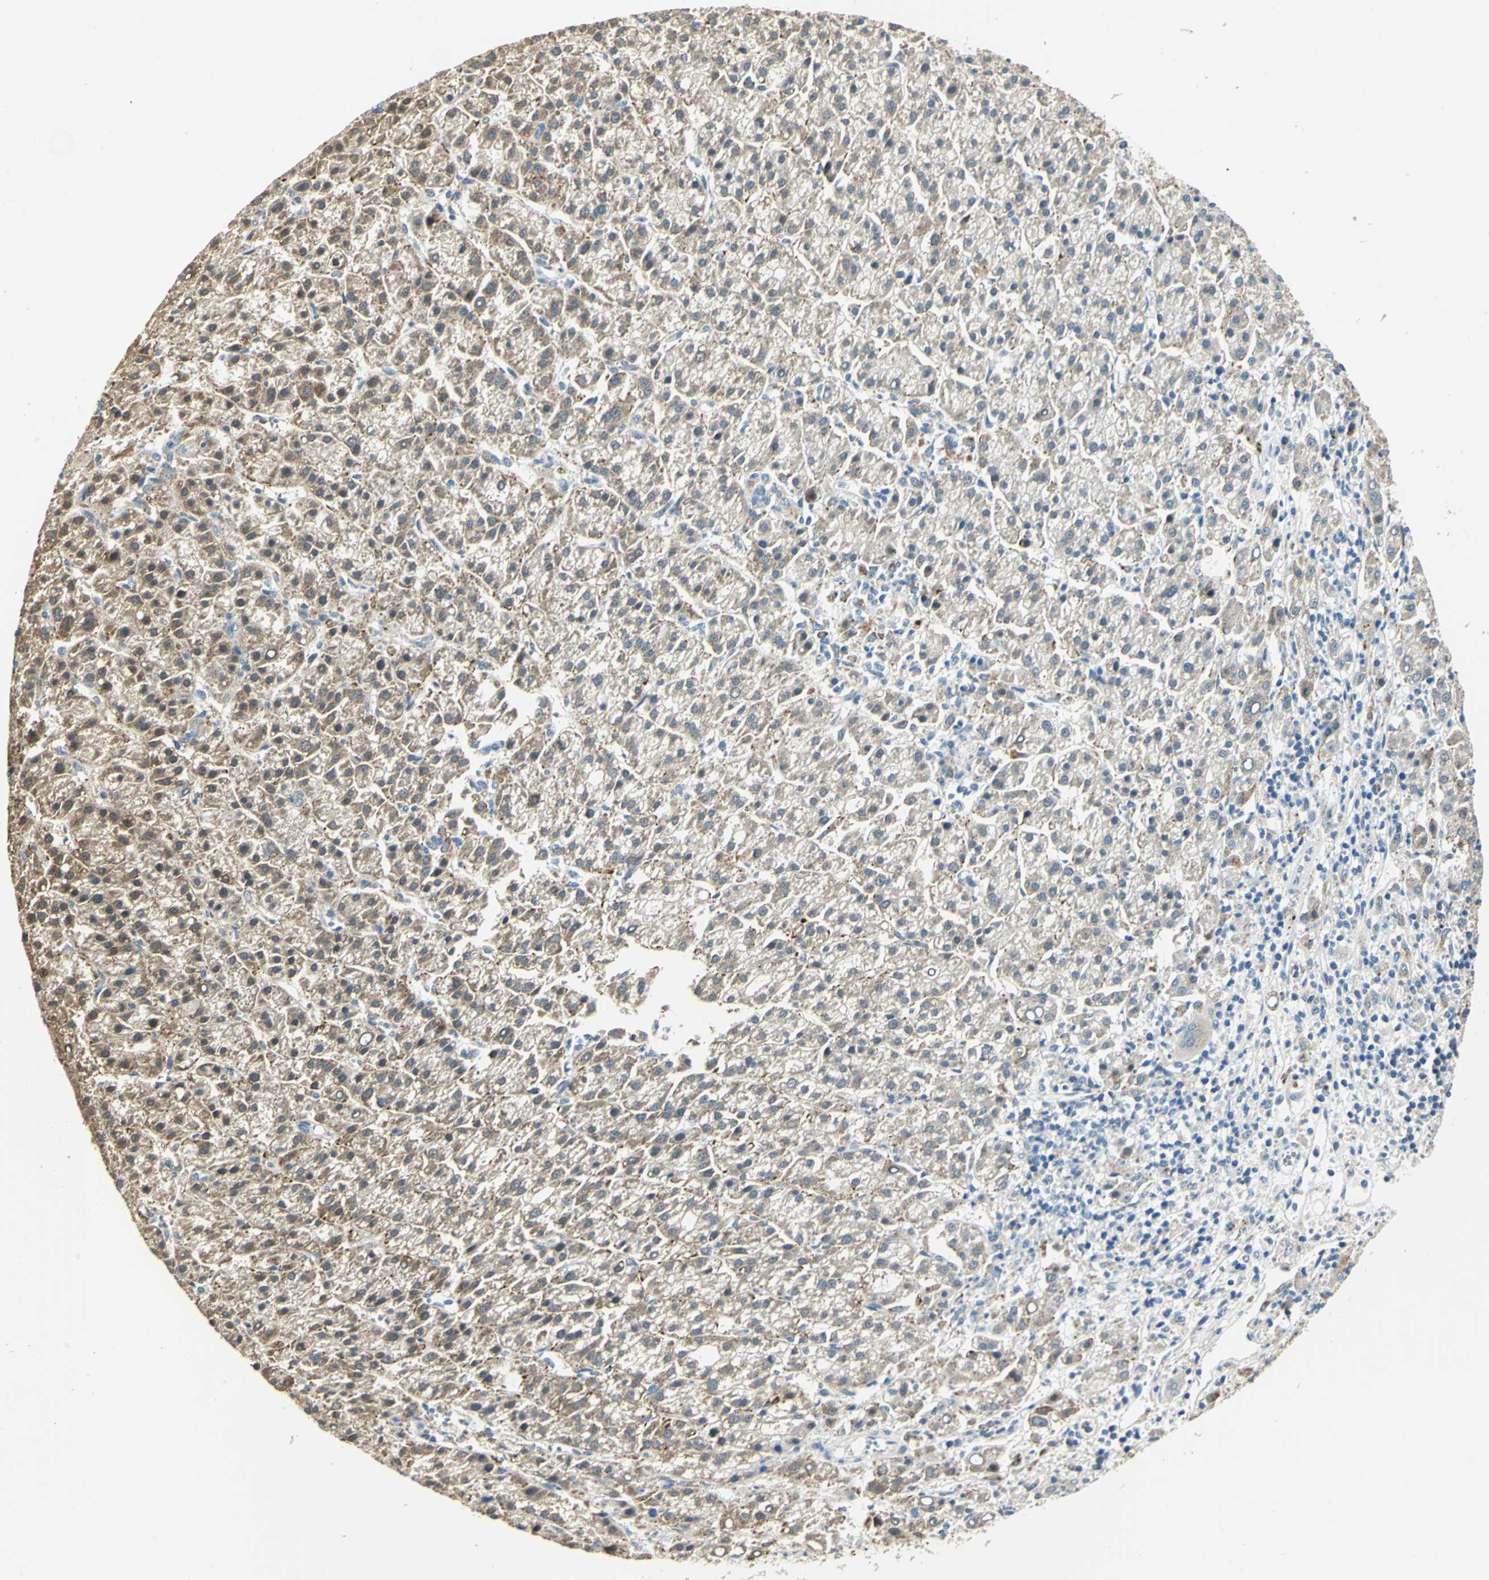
{"staining": {"intensity": "weak", "quantity": "25%-75%", "location": "cytoplasmic/membranous"}, "tissue": "liver cancer", "cell_type": "Tumor cells", "image_type": "cancer", "snomed": [{"axis": "morphology", "description": "Carcinoma, Hepatocellular, NOS"}, {"axis": "topography", "description": "Liver"}], "caption": "The image reveals immunohistochemical staining of liver cancer (hepatocellular carcinoma). There is weak cytoplasmic/membranous positivity is present in approximately 25%-75% of tumor cells.", "gene": "NIT1", "patient": {"sex": "female", "age": 58}}